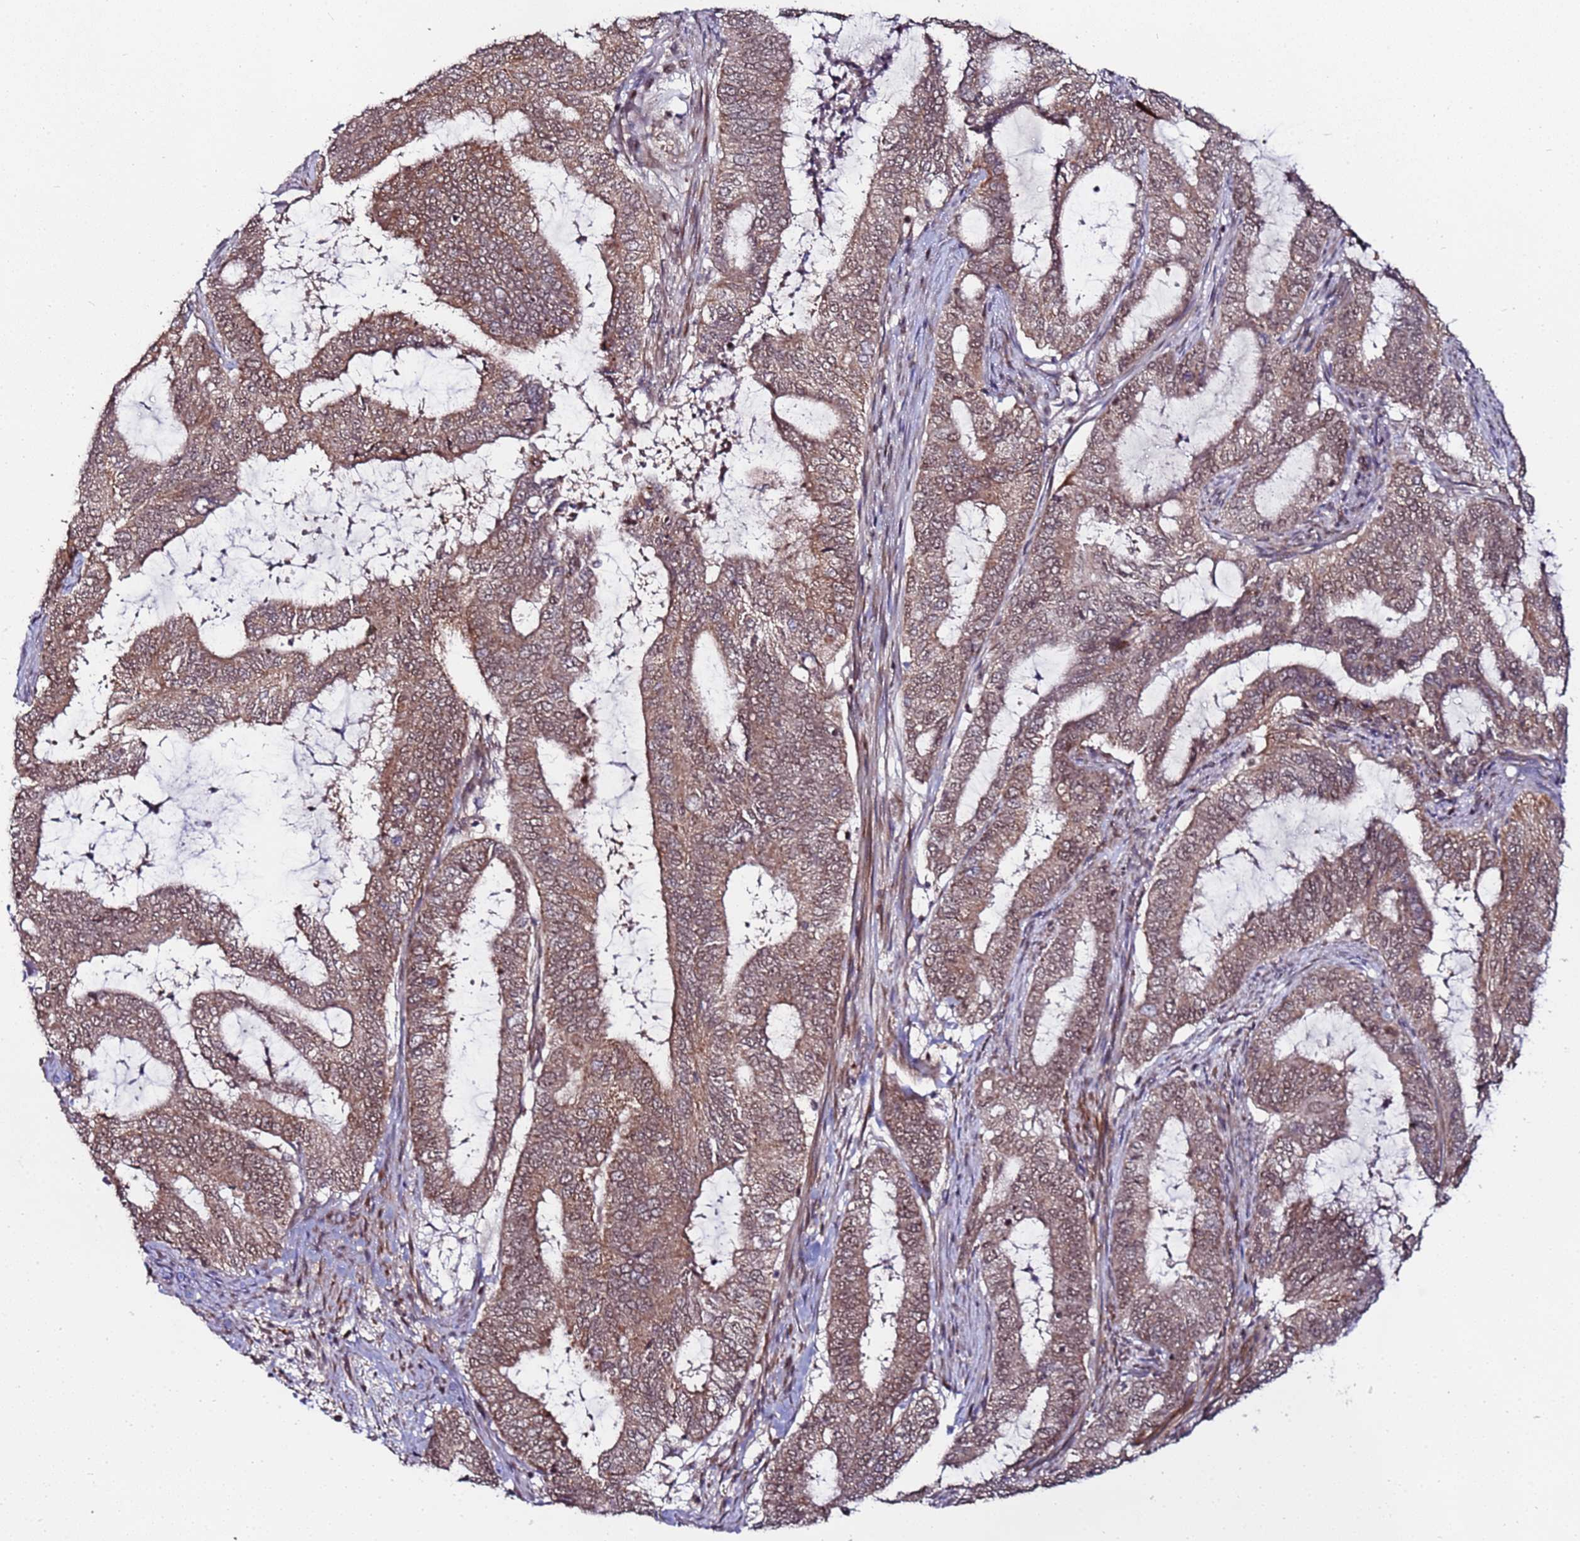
{"staining": {"intensity": "weak", "quantity": ">75%", "location": "cytoplasmic/membranous"}, "tissue": "endometrial cancer", "cell_type": "Tumor cells", "image_type": "cancer", "snomed": [{"axis": "morphology", "description": "Adenocarcinoma, NOS"}, {"axis": "topography", "description": "Endometrium"}], "caption": "High-power microscopy captured an IHC micrograph of endometrial cancer, revealing weak cytoplasmic/membranous expression in approximately >75% of tumor cells.", "gene": "PPM1H", "patient": {"sex": "female", "age": 51}}